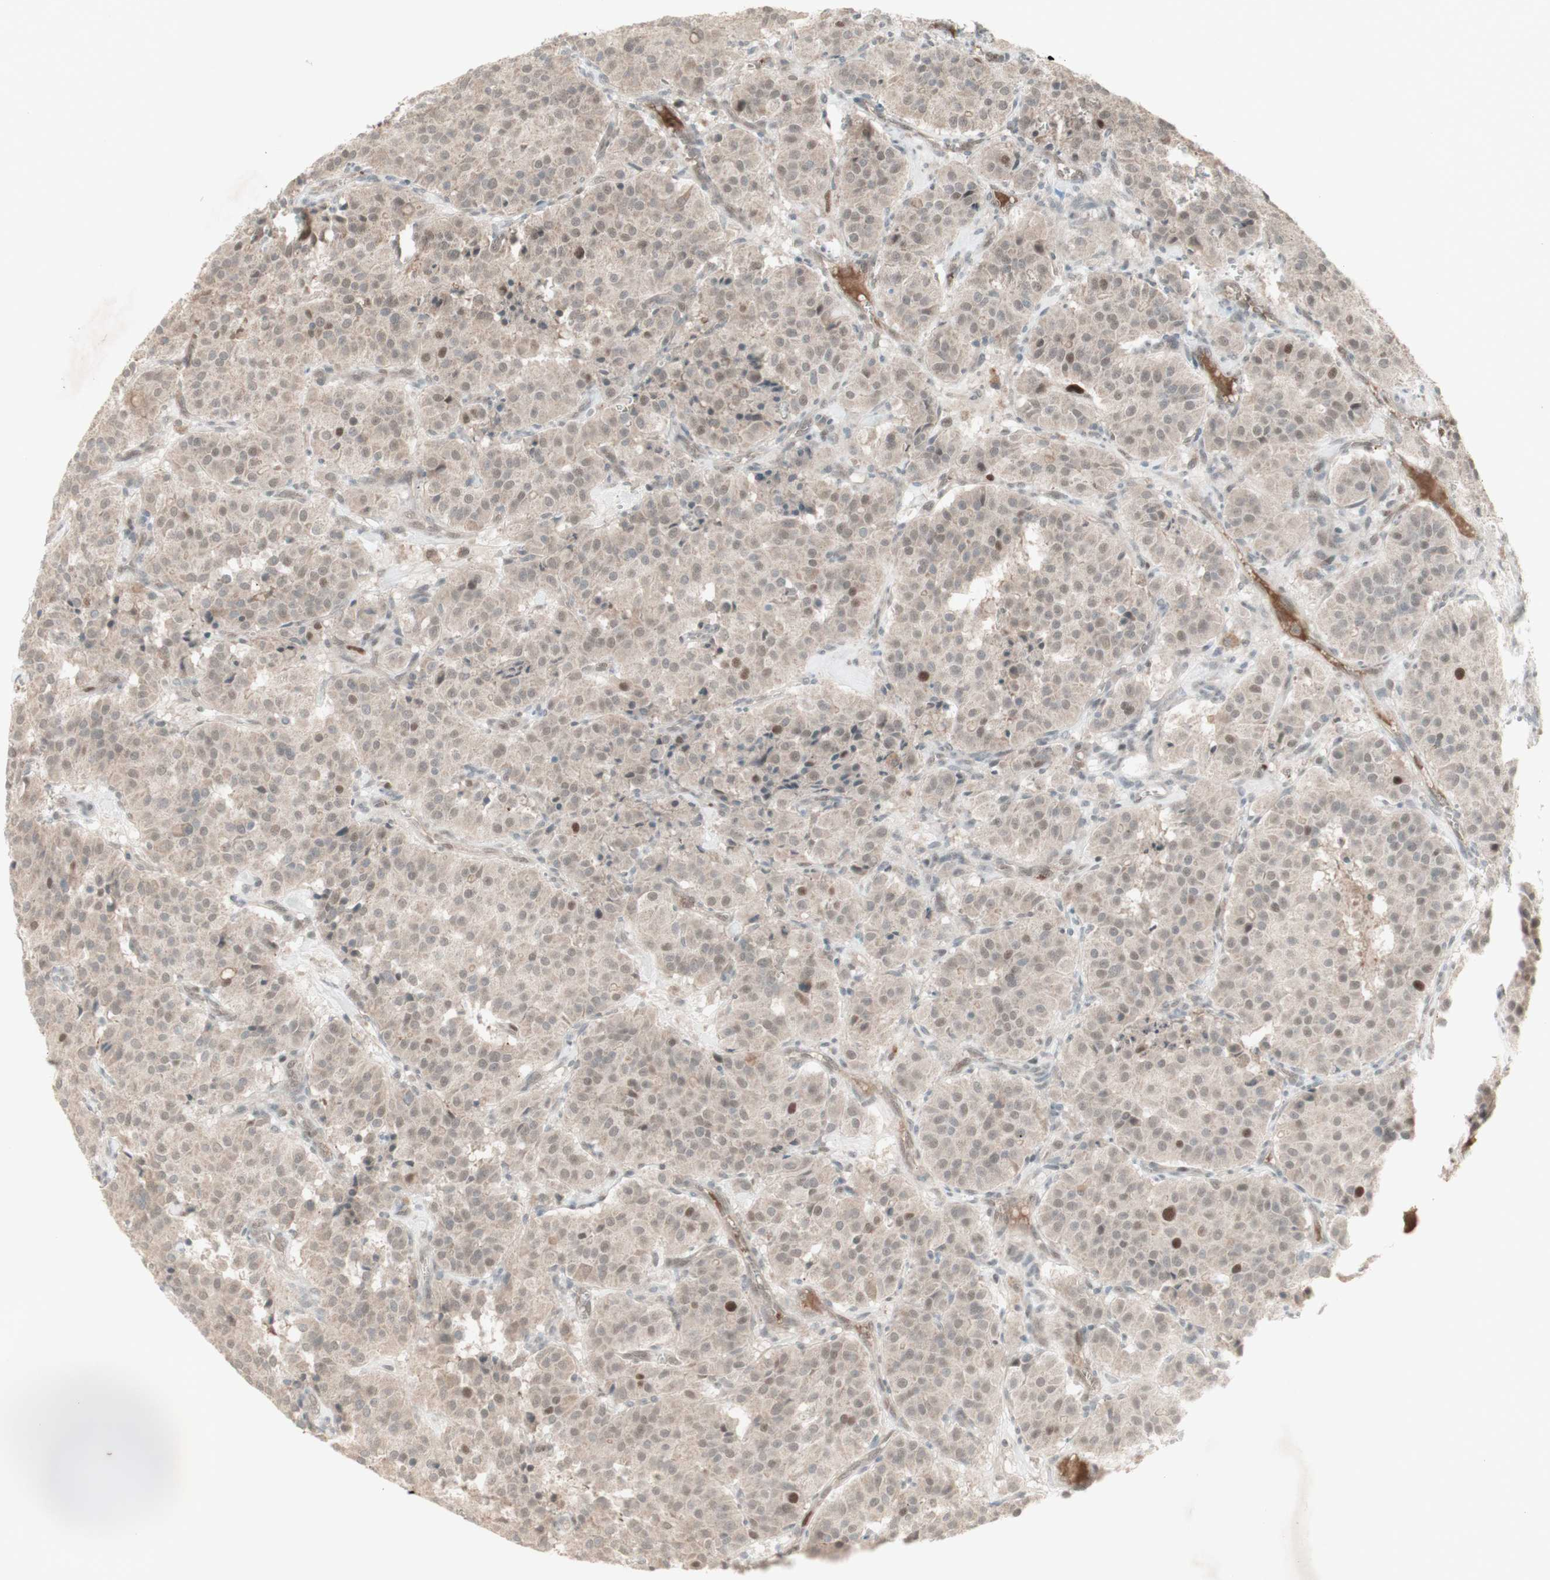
{"staining": {"intensity": "weak", "quantity": "<25%", "location": "cytoplasmic/membranous,nuclear"}, "tissue": "carcinoid", "cell_type": "Tumor cells", "image_type": "cancer", "snomed": [{"axis": "morphology", "description": "Carcinoid, malignant, NOS"}, {"axis": "topography", "description": "Lung"}], "caption": "DAB immunohistochemical staining of carcinoid (malignant) exhibits no significant positivity in tumor cells.", "gene": "MSH6", "patient": {"sex": "male", "age": 30}}